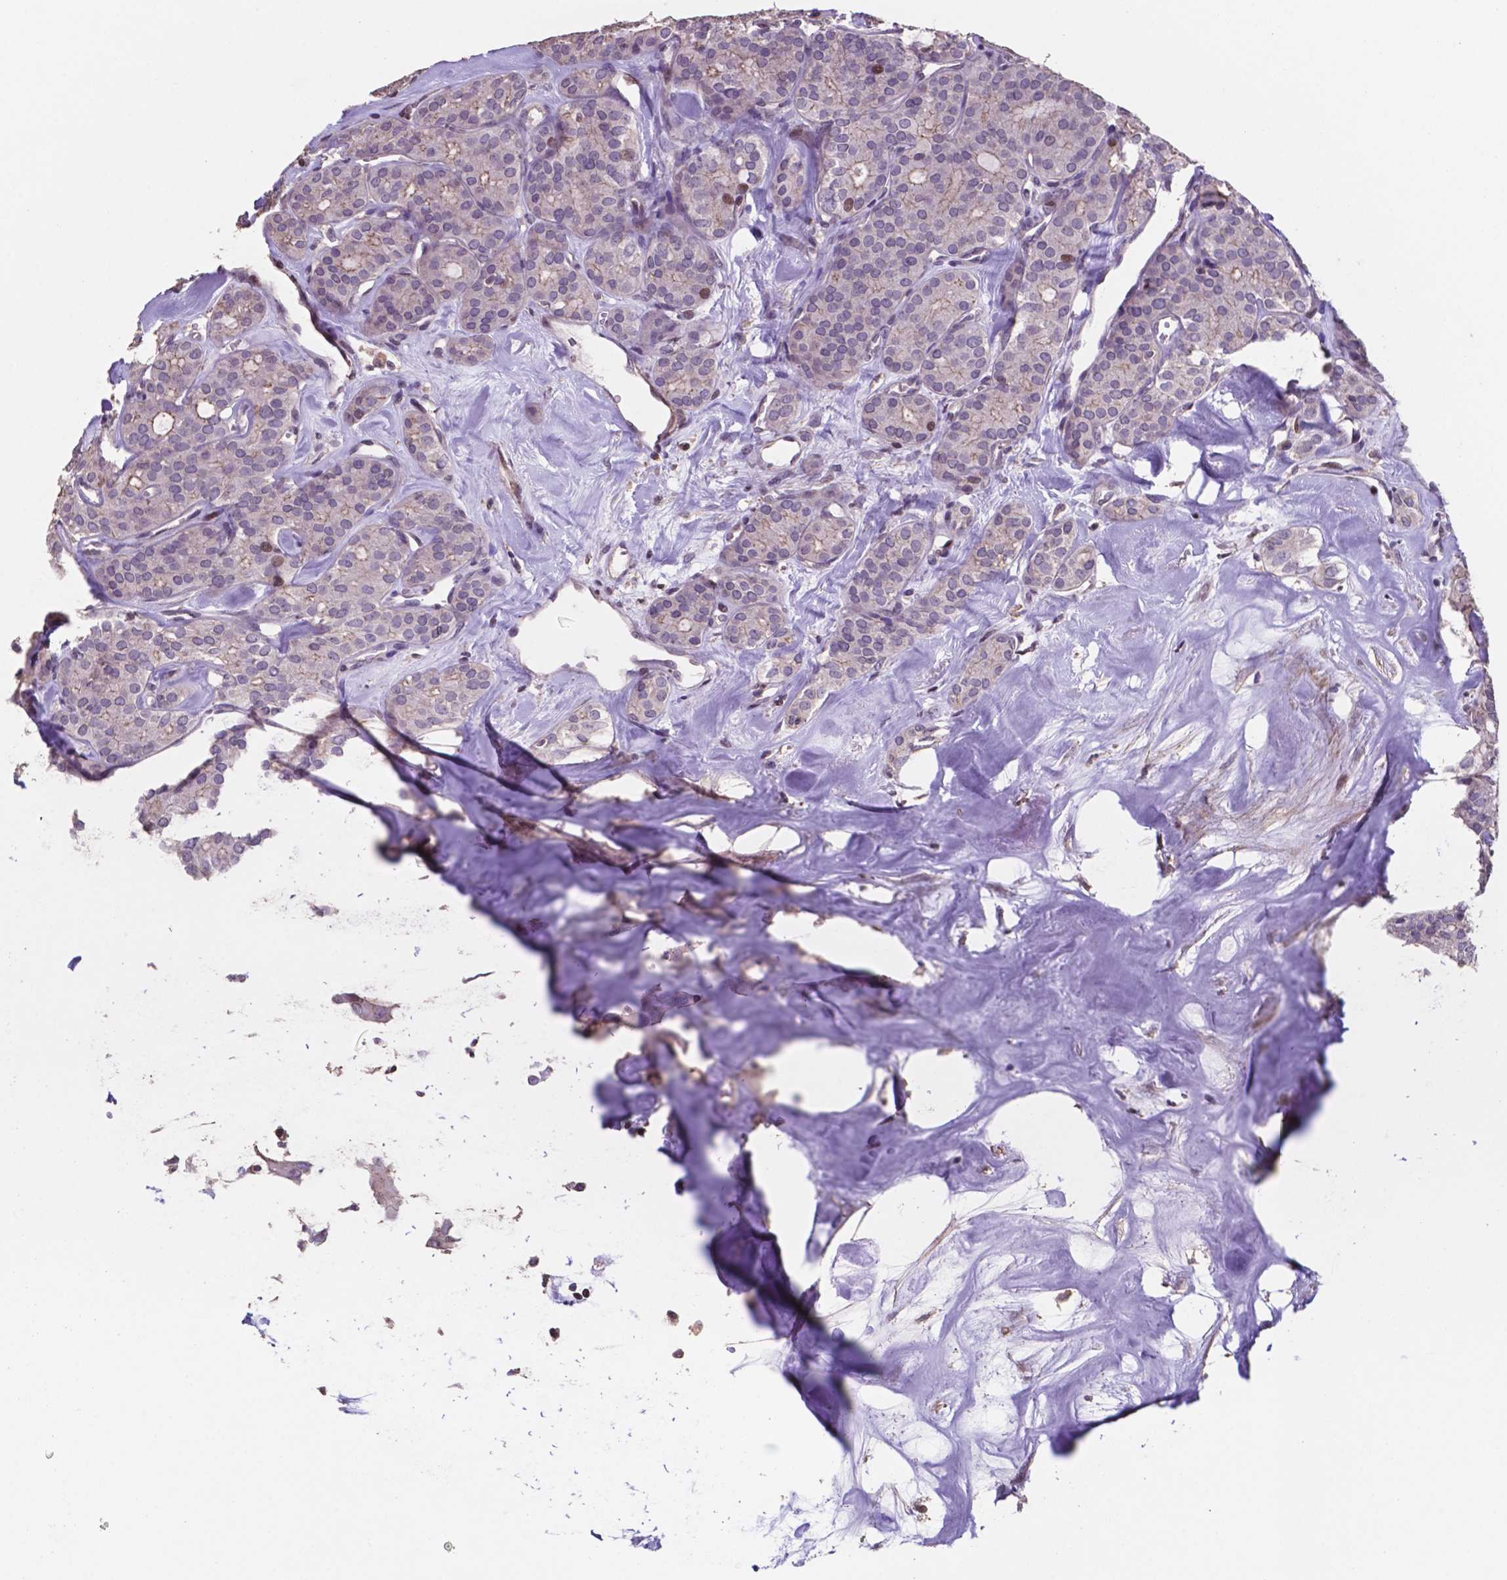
{"staining": {"intensity": "moderate", "quantity": "<25%", "location": "cytoplasmic/membranous,nuclear"}, "tissue": "thyroid cancer", "cell_type": "Tumor cells", "image_type": "cancer", "snomed": [{"axis": "morphology", "description": "Follicular adenoma carcinoma, NOS"}, {"axis": "topography", "description": "Thyroid gland"}], "caption": "This image shows IHC staining of human thyroid follicular adenoma carcinoma, with low moderate cytoplasmic/membranous and nuclear staining in about <25% of tumor cells.", "gene": "MLC1", "patient": {"sex": "male", "age": 75}}